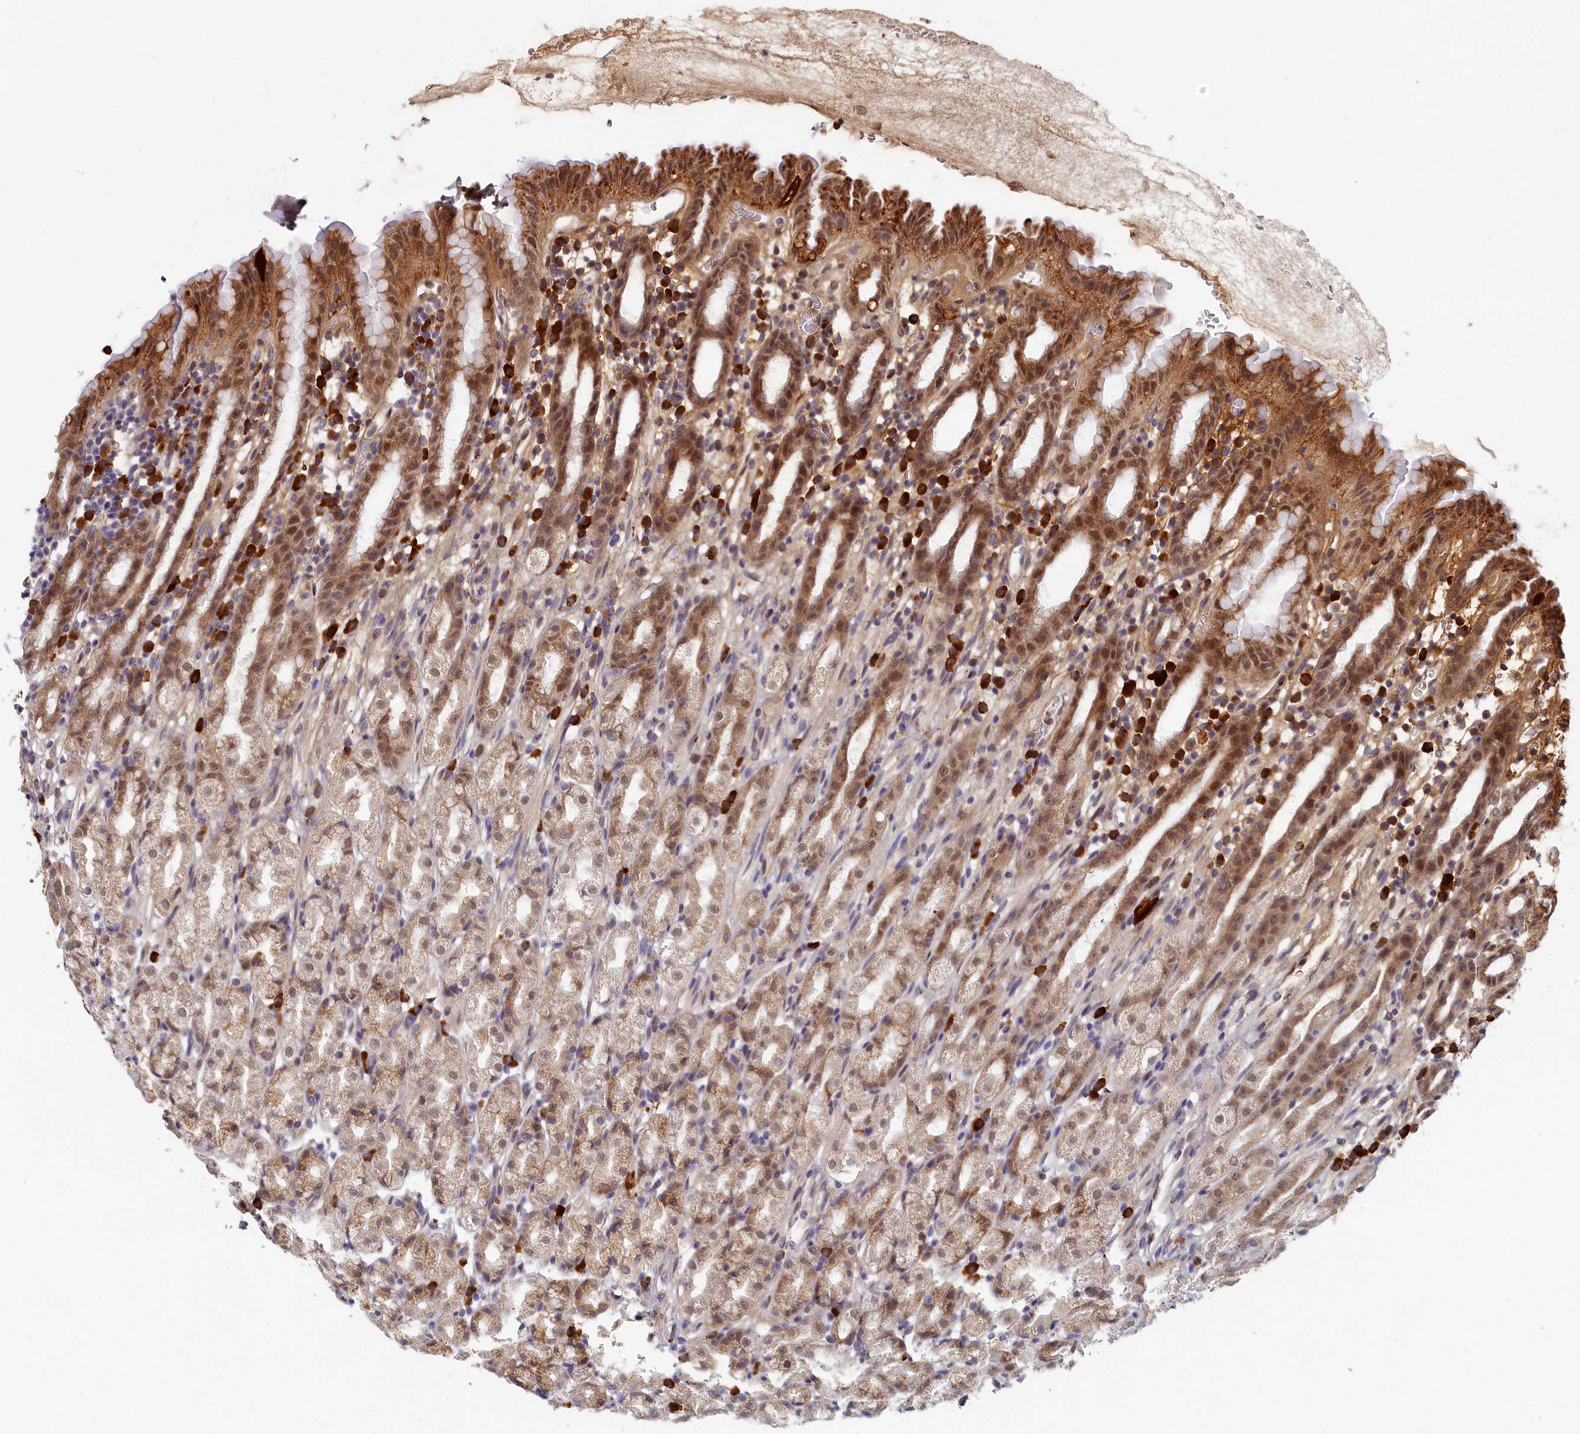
{"staining": {"intensity": "moderate", "quantity": ">75%", "location": "cytoplasmic/membranous,nuclear"}, "tissue": "stomach", "cell_type": "Glandular cells", "image_type": "normal", "snomed": [{"axis": "morphology", "description": "Normal tissue, NOS"}, {"axis": "topography", "description": "Stomach, upper"}], "caption": "The micrograph displays a brown stain indicating the presence of a protein in the cytoplasmic/membranous,nuclear of glandular cells in stomach.", "gene": "DNAJC17", "patient": {"sex": "male", "age": 47}}